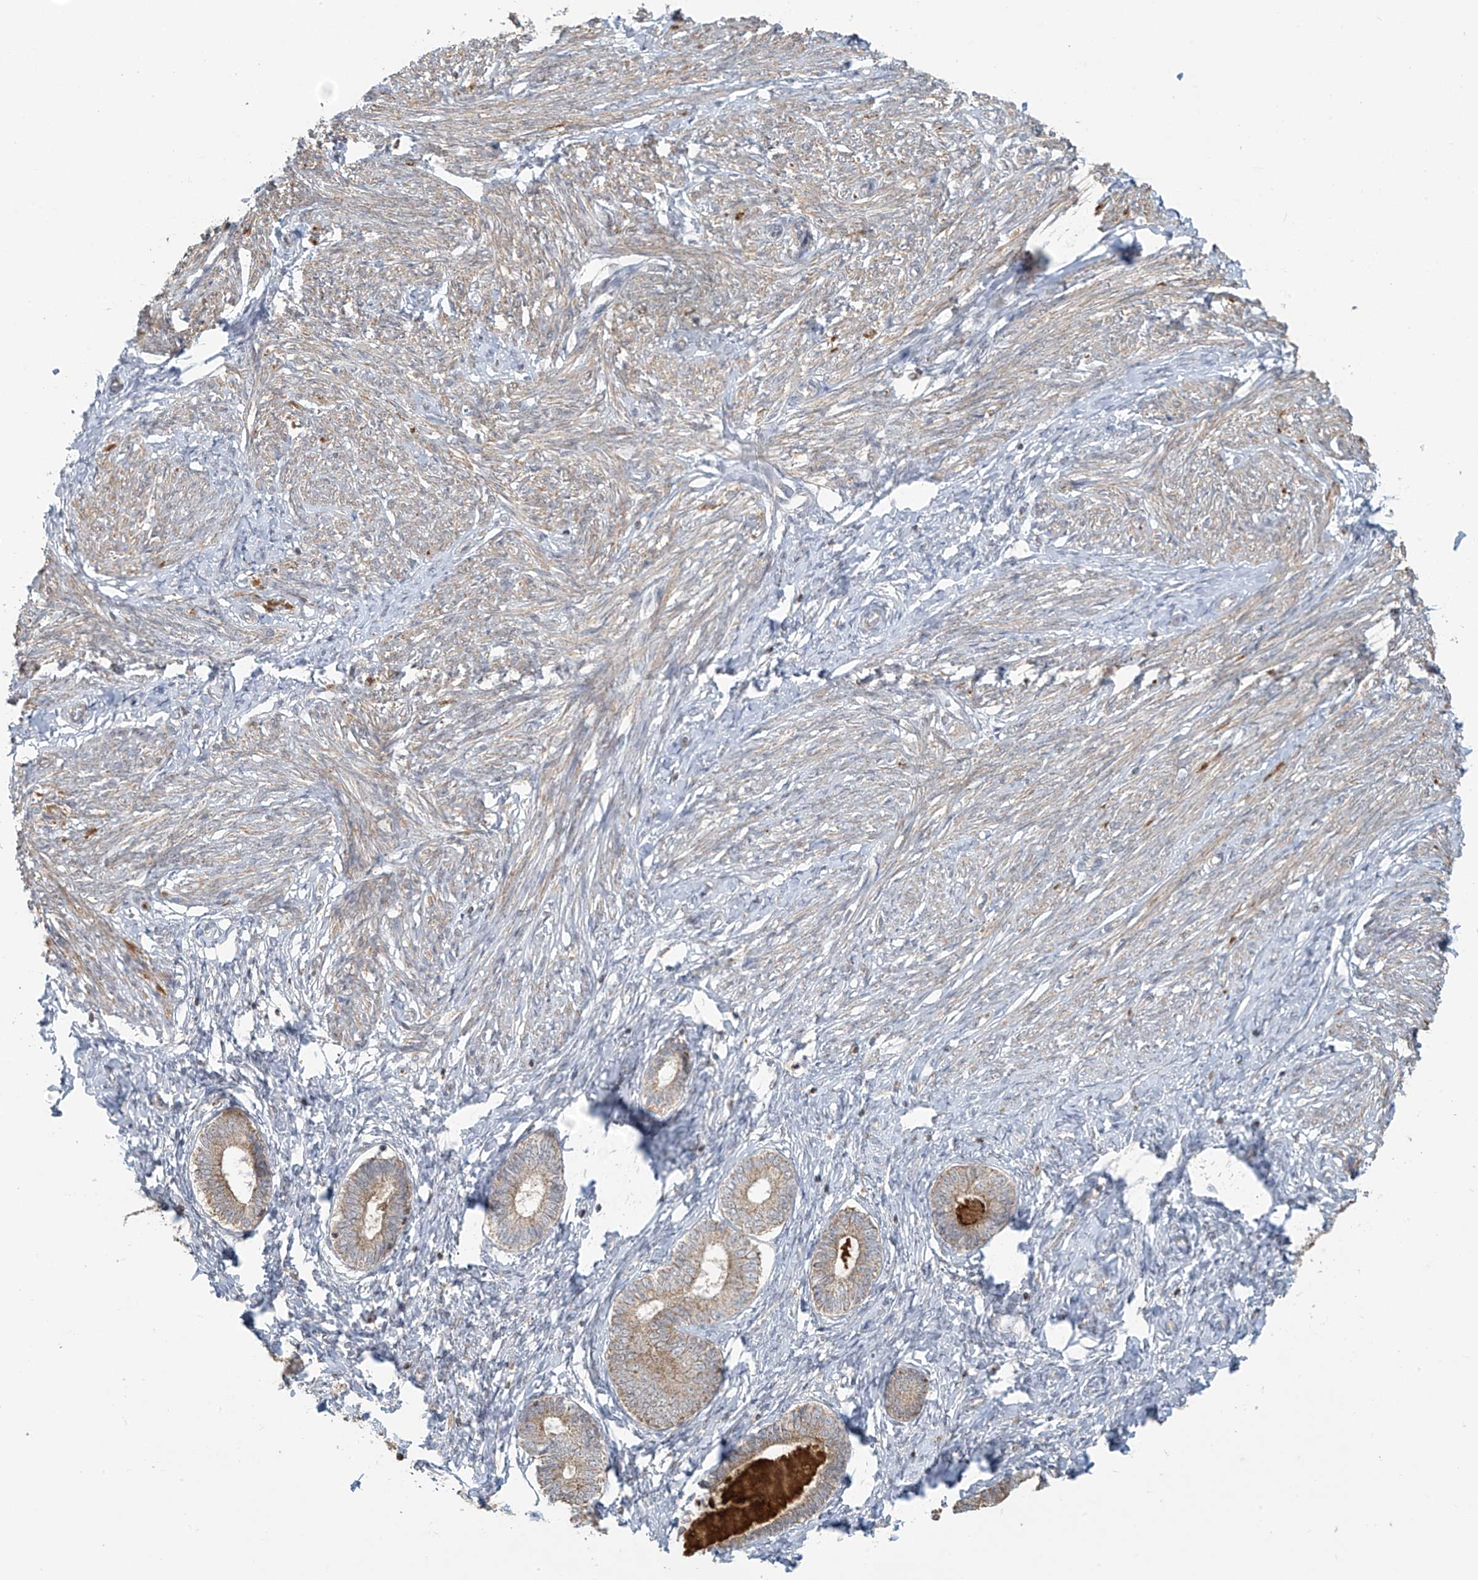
{"staining": {"intensity": "negative", "quantity": "none", "location": "none"}, "tissue": "endometrium", "cell_type": "Cells in endometrial stroma", "image_type": "normal", "snomed": [{"axis": "morphology", "description": "Normal tissue, NOS"}, {"axis": "topography", "description": "Endometrium"}], "caption": "IHC of normal endometrium displays no positivity in cells in endometrial stroma. Brightfield microscopy of IHC stained with DAB (brown) and hematoxylin (blue), captured at high magnification.", "gene": "HDDC2", "patient": {"sex": "female", "age": 72}}